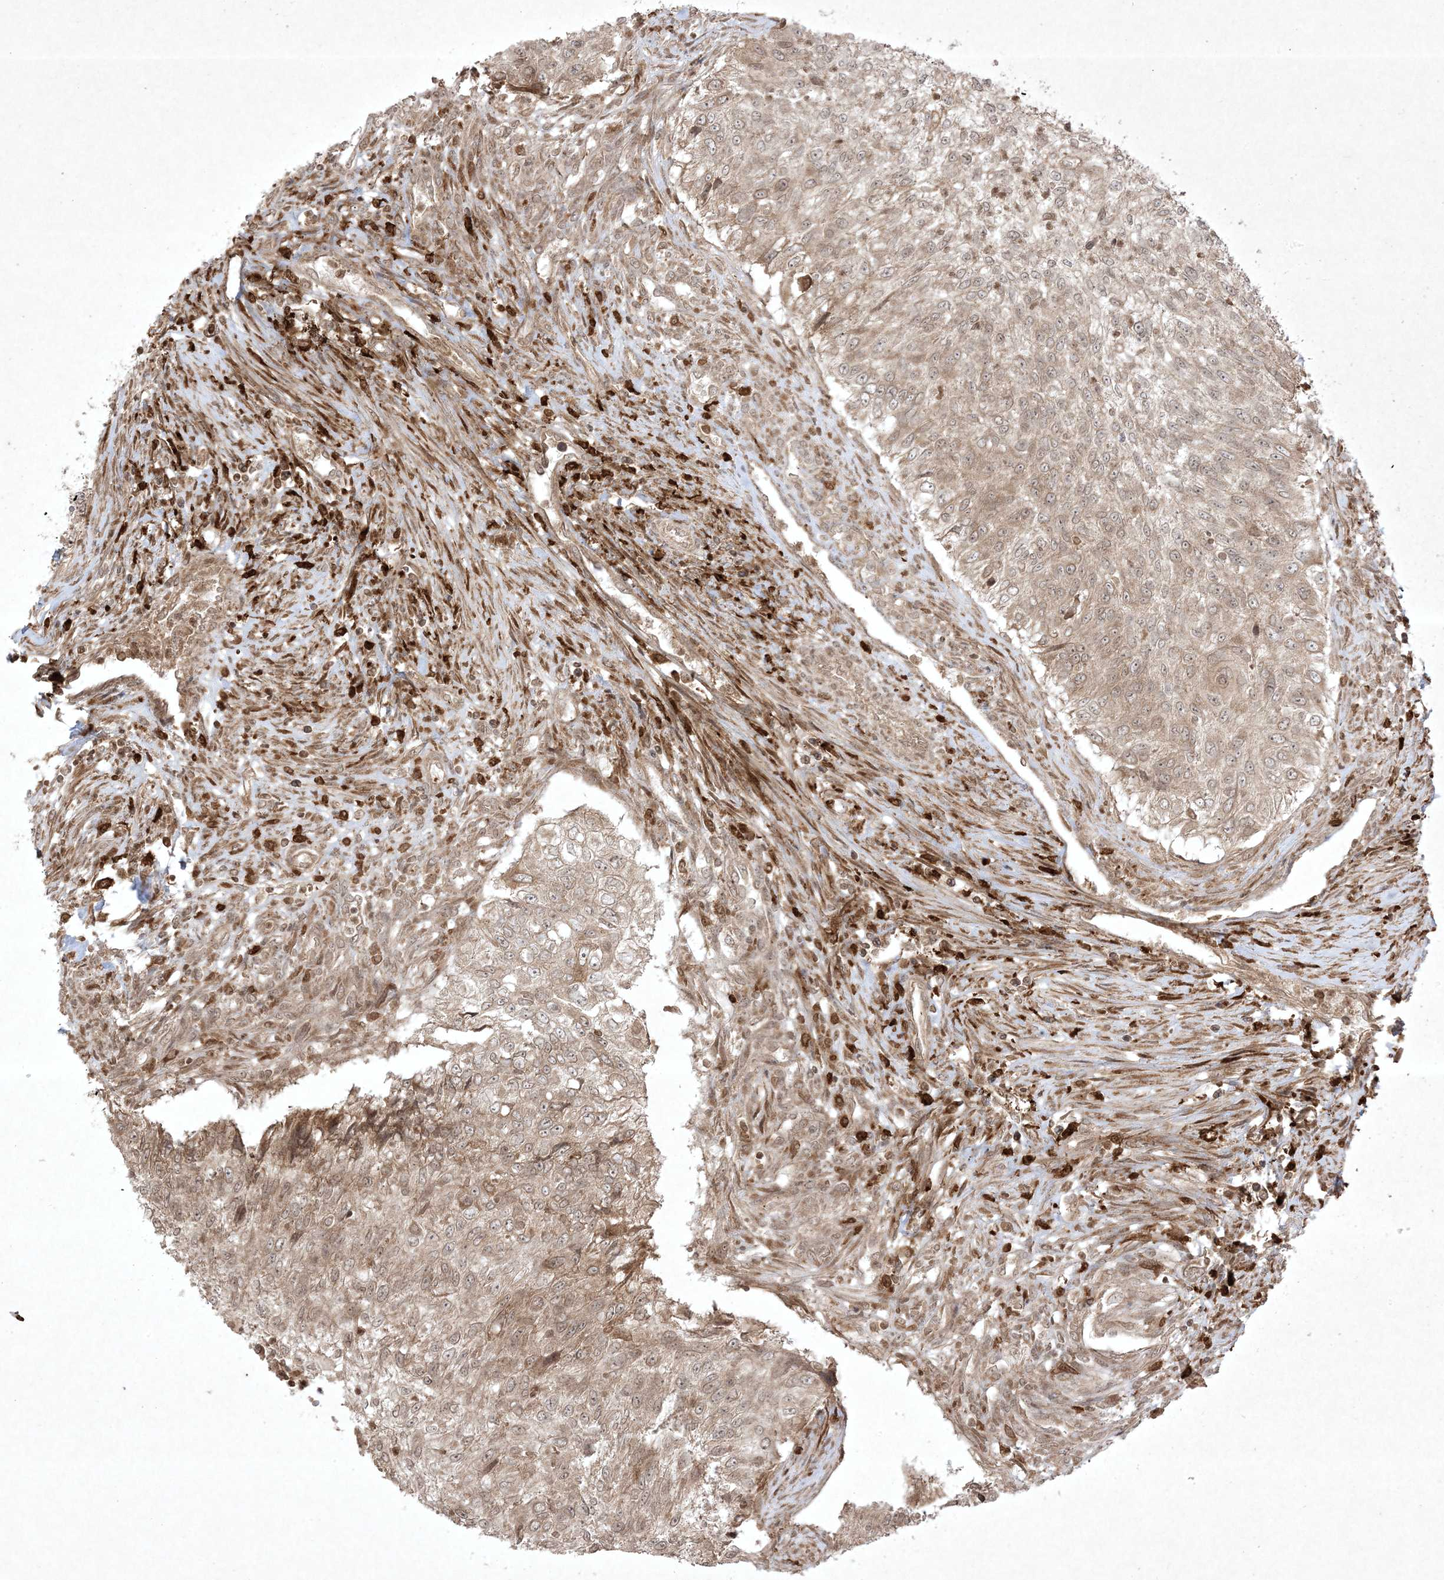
{"staining": {"intensity": "weak", "quantity": ">75%", "location": "cytoplasmic/membranous"}, "tissue": "urothelial cancer", "cell_type": "Tumor cells", "image_type": "cancer", "snomed": [{"axis": "morphology", "description": "Urothelial carcinoma, High grade"}, {"axis": "topography", "description": "Urinary bladder"}], "caption": "IHC of urothelial carcinoma (high-grade) shows low levels of weak cytoplasmic/membranous staining in about >75% of tumor cells.", "gene": "PTK6", "patient": {"sex": "female", "age": 60}}